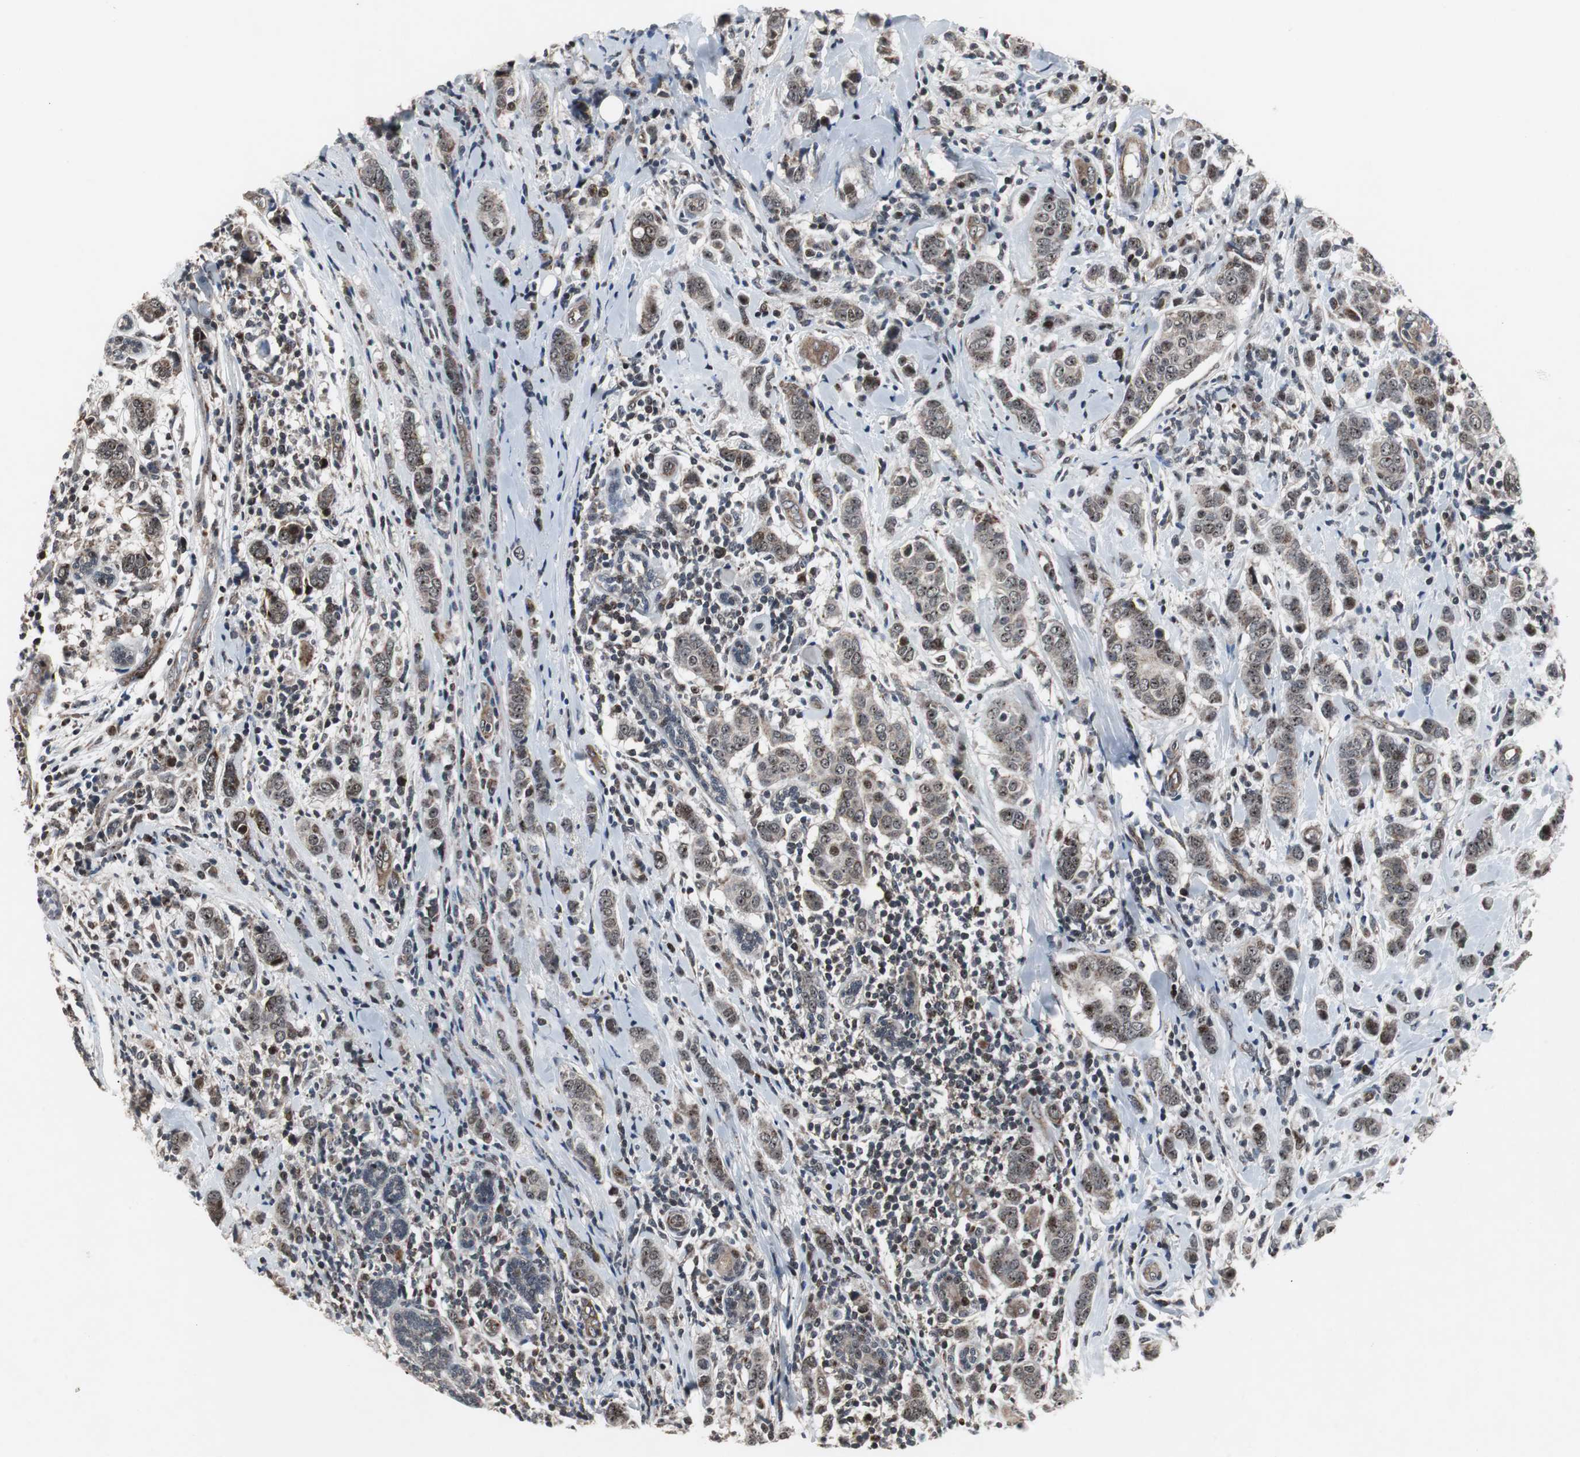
{"staining": {"intensity": "strong", "quantity": "<25%", "location": "cytoplasmic/membranous"}, "tissue": "breast cancer", "cell_type": "Tumor cells", "image_type": "cancer", "snomed": [{"axis": "morphology", "description": "Duct carcinoma"}, {"axis": "topography", "description": "Breast"}], "caption": "IHC (DAB) staining of human breast cancer (invasive ductal carcinoma) exhibits strong cytoplasmic/membranous protein staining in approximately <25% of tumor cells. Immunohistochemistry stains the protein in brown and the nuclei are stained blue.", "gene": "MRPL40", "patient": {"sex": "female", "age": 58}}